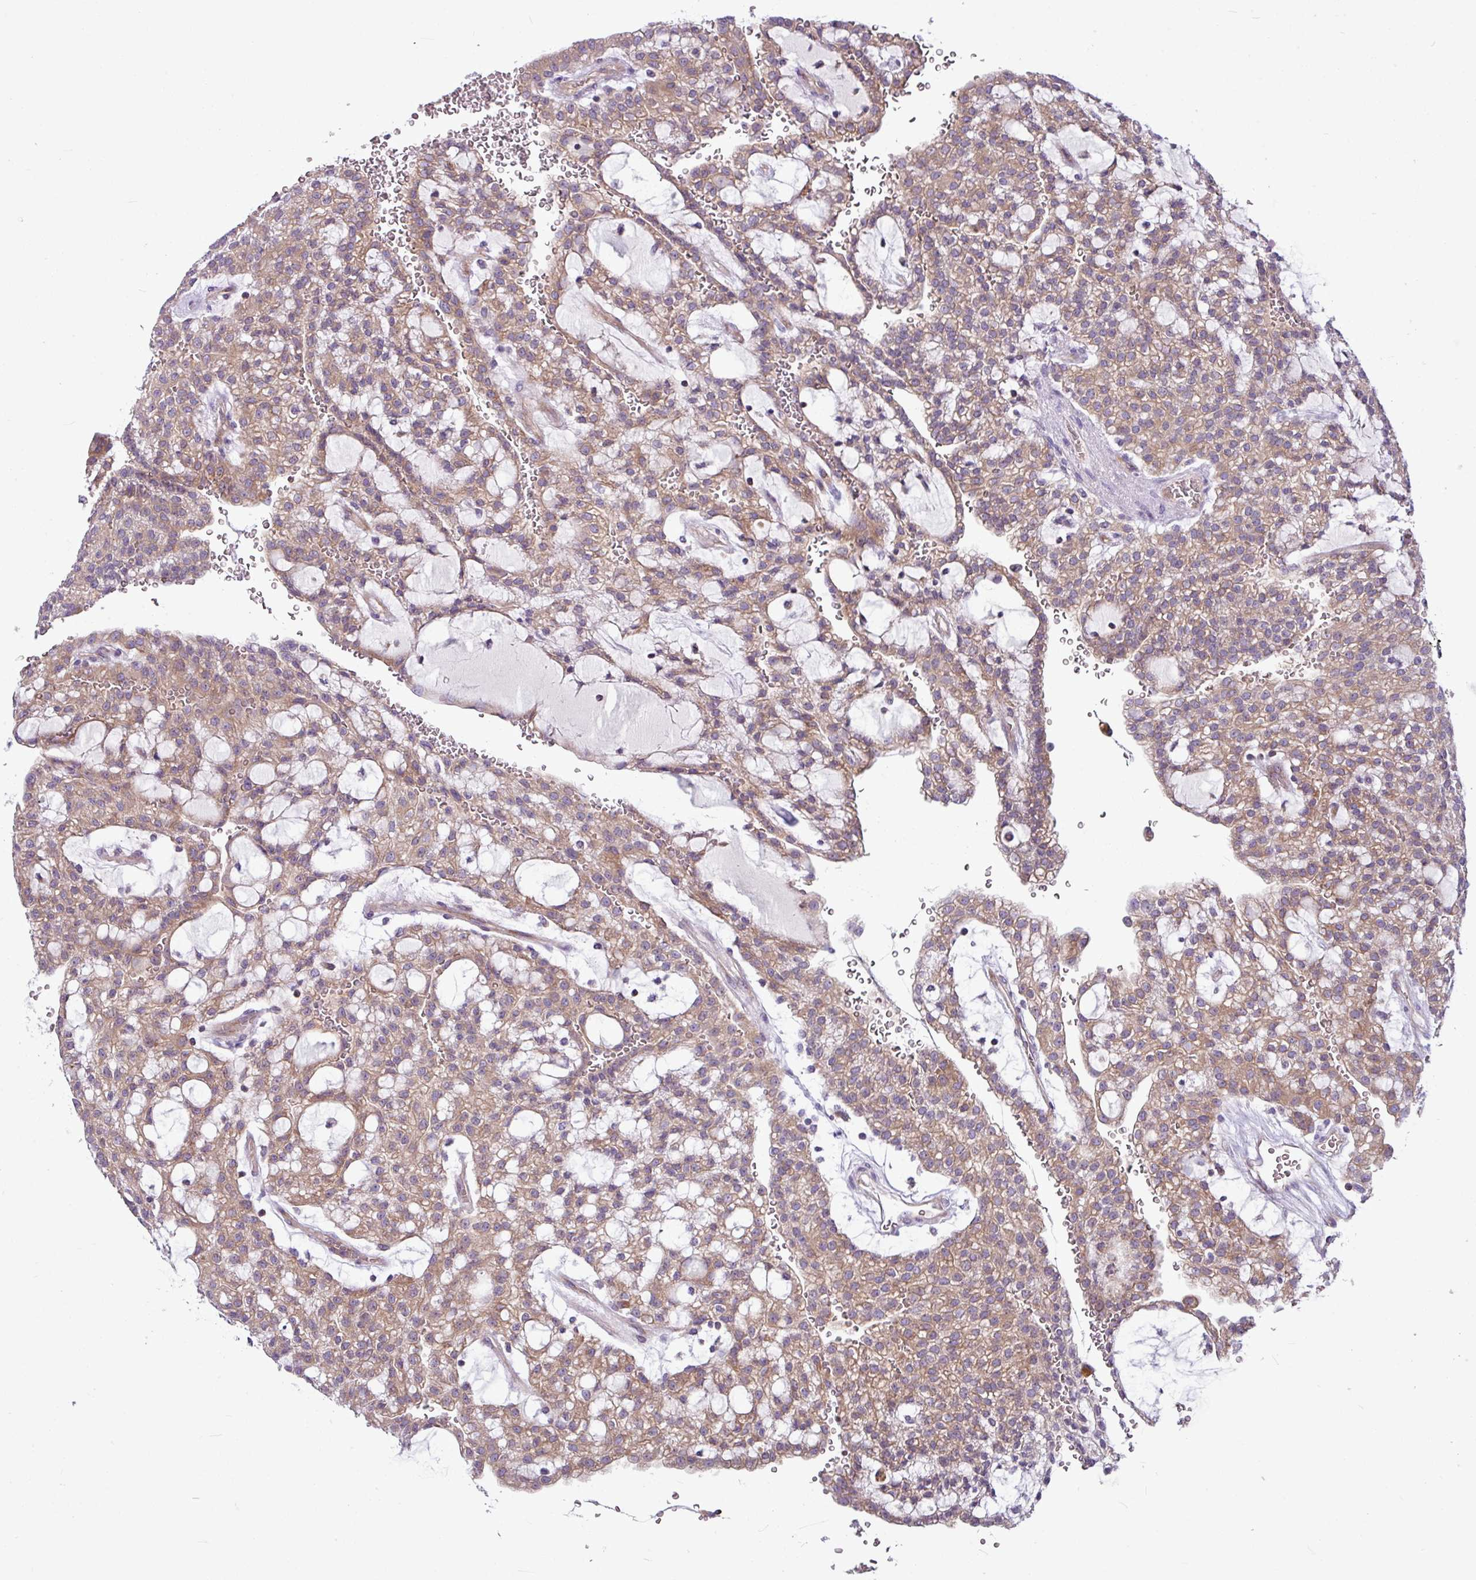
{"staining": {"intensity": "moderate", "quantity": ">75%", "location": "cytoplasmic/membranous"}, "tissue": "renal cancer", "cell_type": "Tumor cells", "image_type": "cancer", "snomed": [{"axis": "morphology", "description": "Adenocarcinoma, NOS"}, {"axis": "topography", "description": "Kidney"}], "caption": "Tumor cells display medium levels of moderate cytoplasmic/membranous expression in approximately >75% of cells in adenocarcinoma (renal).", "gene": "MROH2A", "patient": {"sex": "male", "age": 63}}